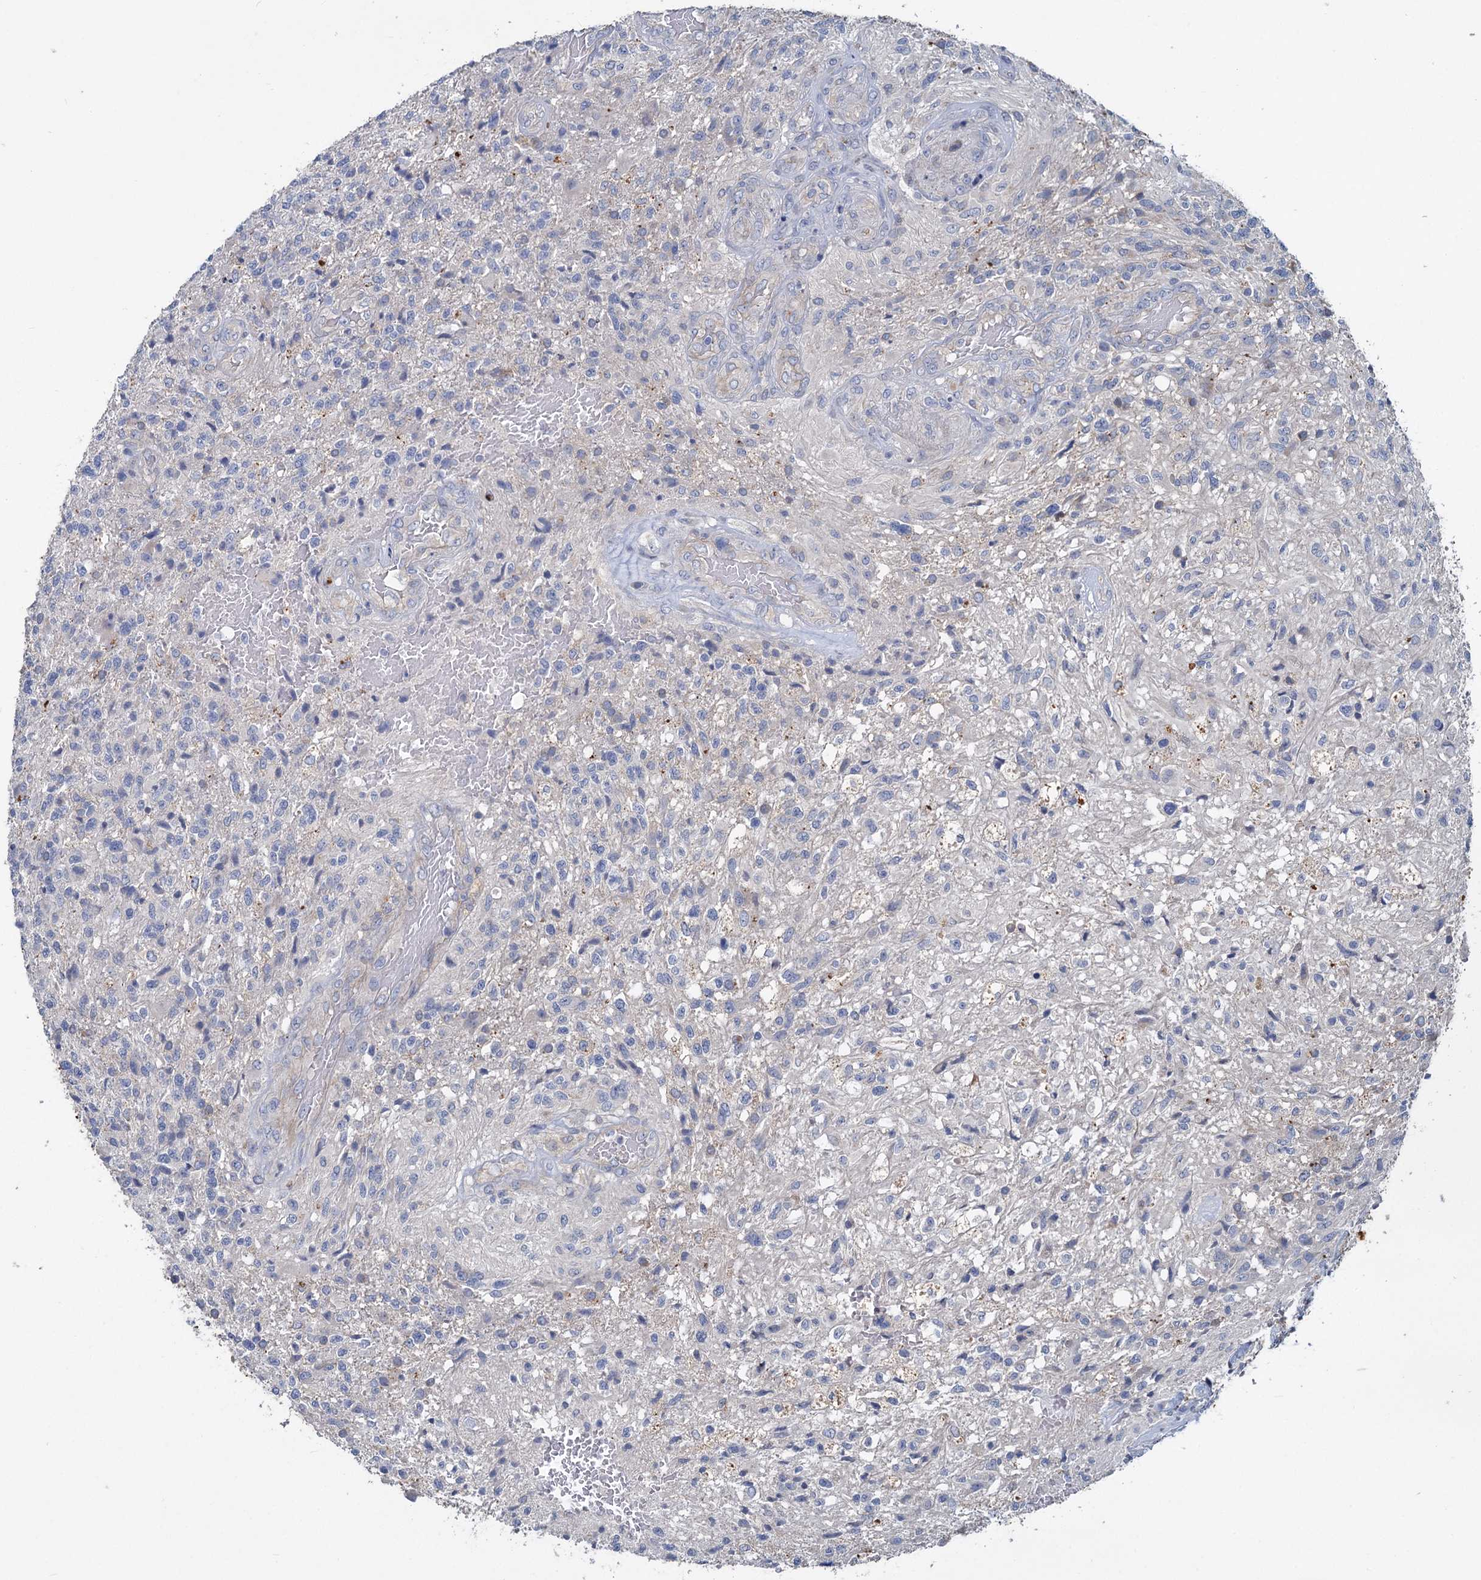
{"staining": {"intensity": "negative", "quantity": "none", "location": "none"}, "tissue": "glioma", "cell_type": "Tumor cells", "image_type": "cancer", "snomed": [{"axis": "morphology", "description": "Glioma, malignant, High grade"}, {"axis": "topography", "description": "Brain"}], "caption": "Immunohistochemistry of human malignant high-grade glioma displays no expression in tumor cells.", "gene": "SLC2A7", "patient": {"sex": "male", "age": 56}}